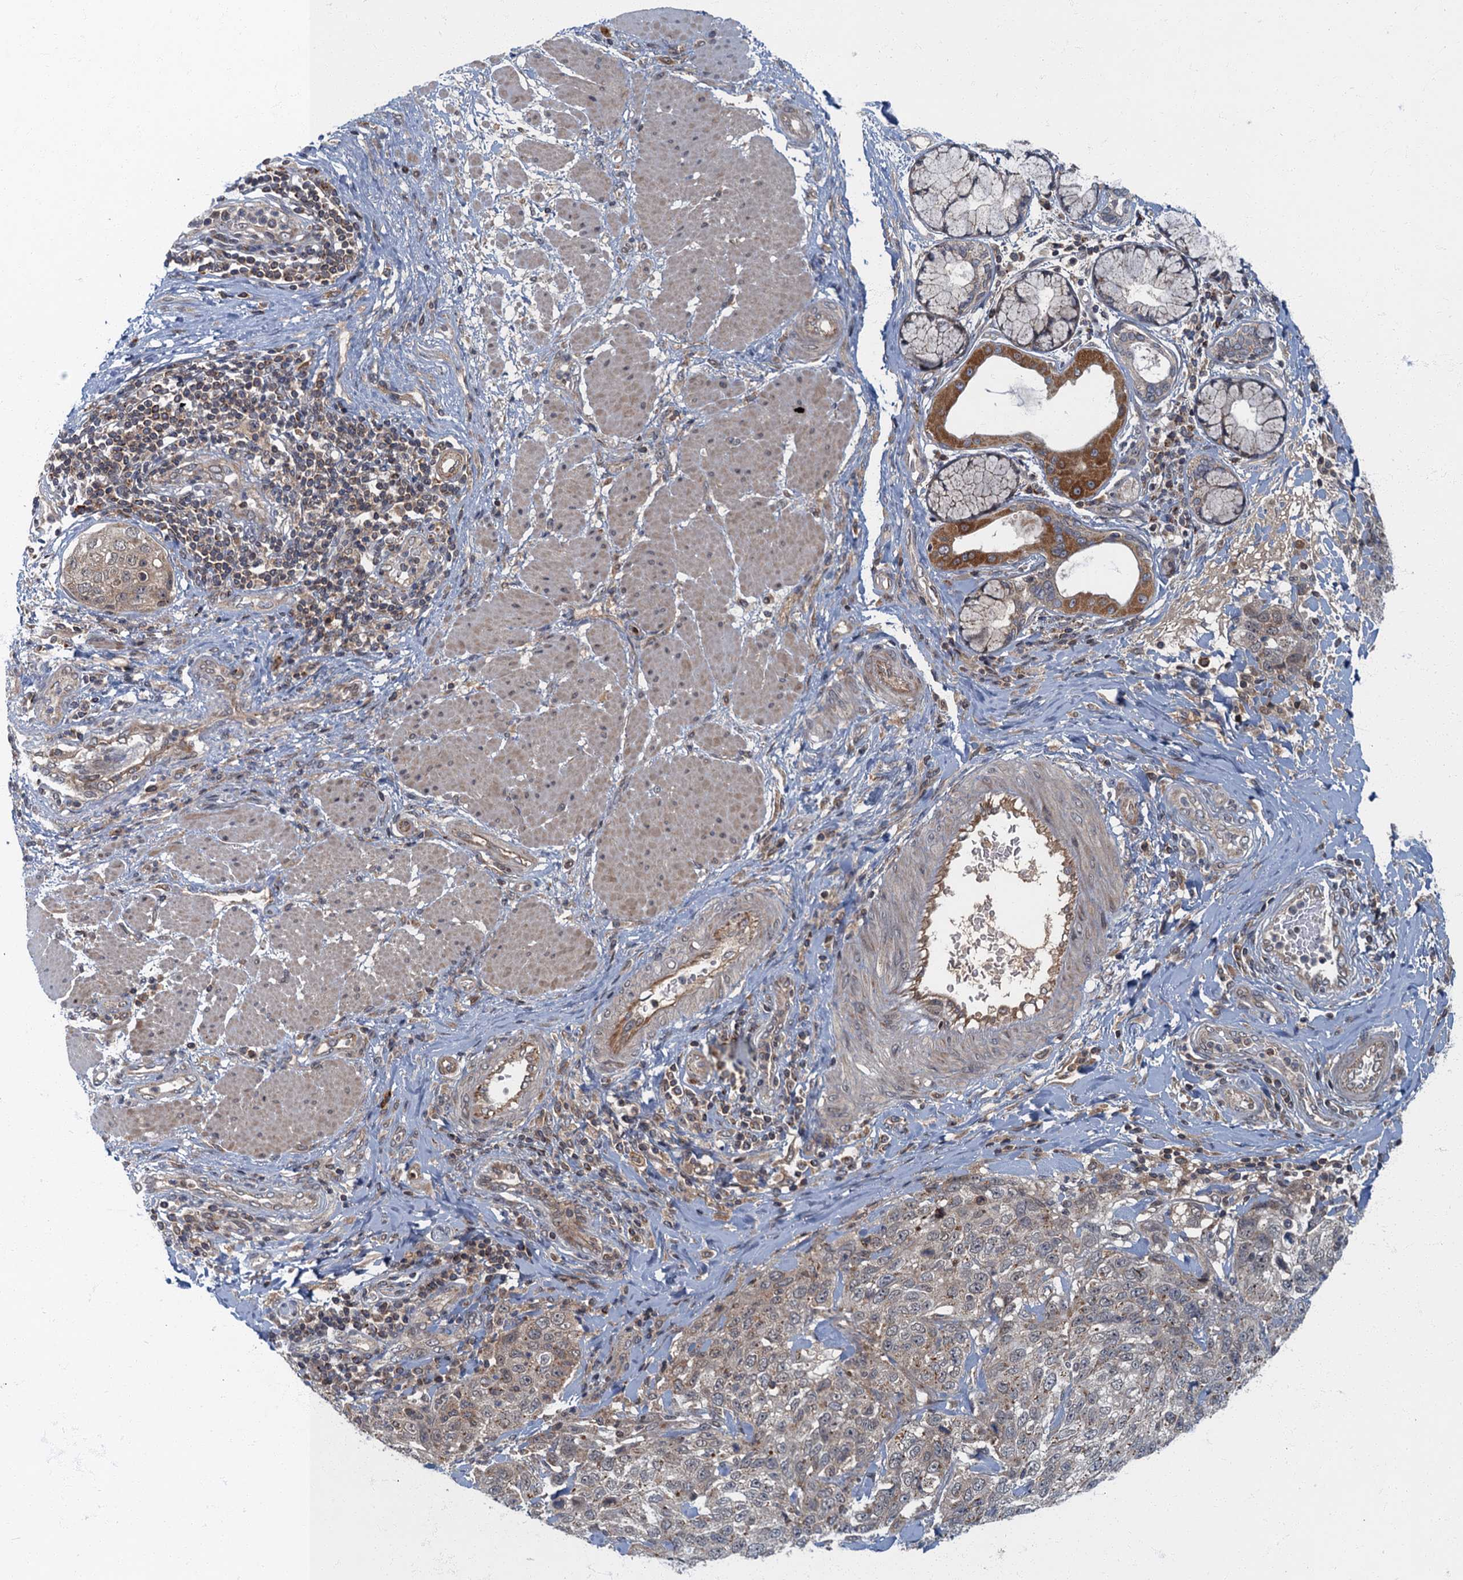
{"staining": {"intensity": "weak", "quantity": "<25%", "location": "cytoplasmic/membranous"}, "tissue": "stomach cancer", "cell_type": "Tumor cells", "image_type": "cancer", "snomed": [{"axis": "morphology", "description": "Adenocarcinoma, NOS"}, {"axis": "topography", "description": "Stomach"}], "caption": "This is an IHC micrograph of human stomach cancer (adenocarcinoma). There is no staining in tumor cells.", "gene": "SLC11A2", "patient": {"sex": "male", "age": 48}}